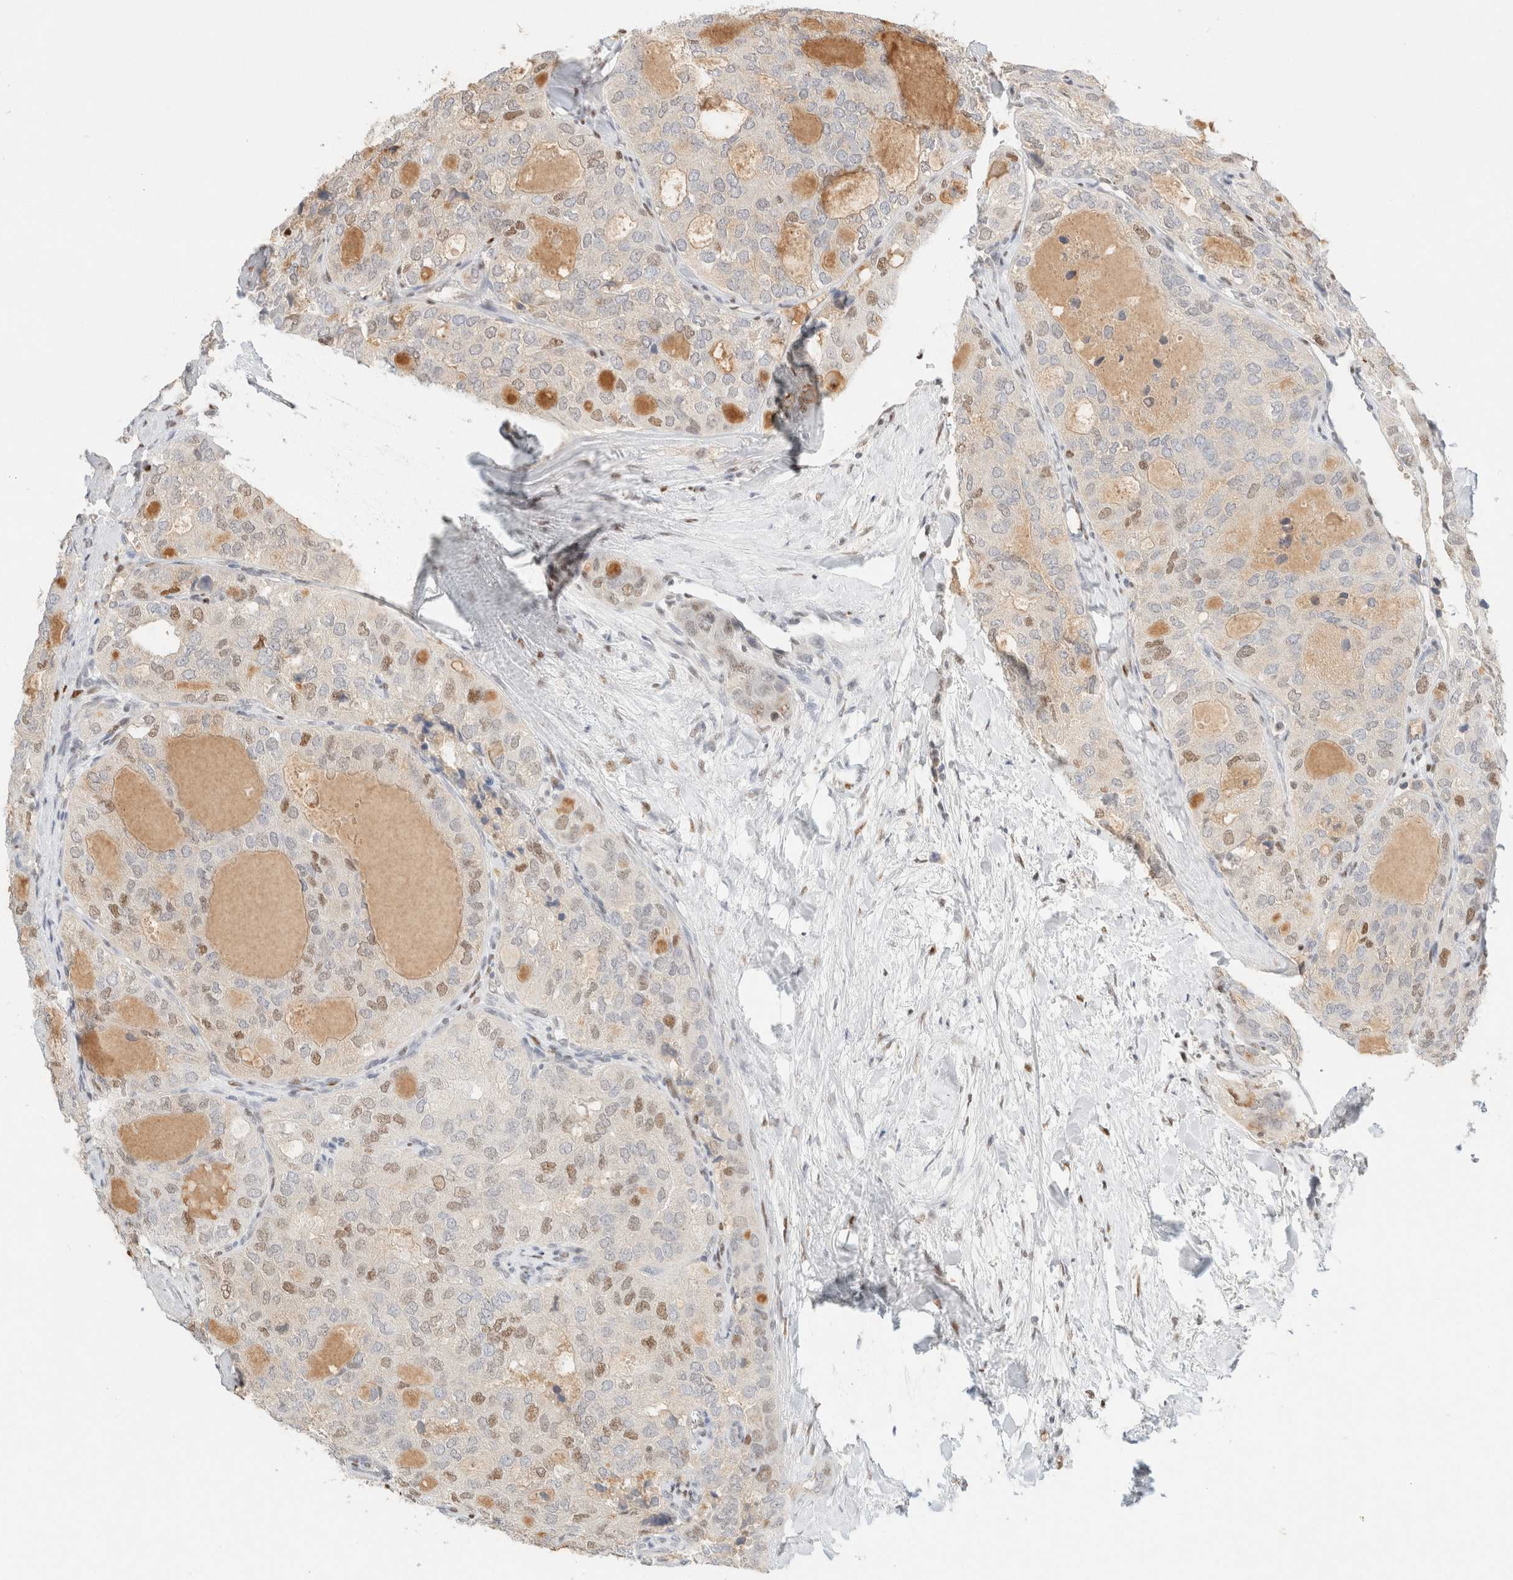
{"staining": {"intensity": "moderate", "quantity": "<25%", "location": "nuclear"}, "tissue": "thyroid cancer", "cell_type": "Tumor cells", "image_type": "cancer", "snomed": [{"axis": "morphology", "description": "Follicular adenoma carcinoma, NOS"}, {"axis": "topography", "description": "Thyroid gland"}], "caption": "DAB (3,3'-diaminobenzidine) immunohistochemical staining of follicular adenoma carcinoma (thyroid) shows moderate nuclear protein staining in approximately <25% of tumor cells. Using DAB (brown) and hematoxylin (blue) stains, captured at high magnification using brightfield microscopy.", "gene": "DDB2", "patient": {"sex": "male", "age": 75}}